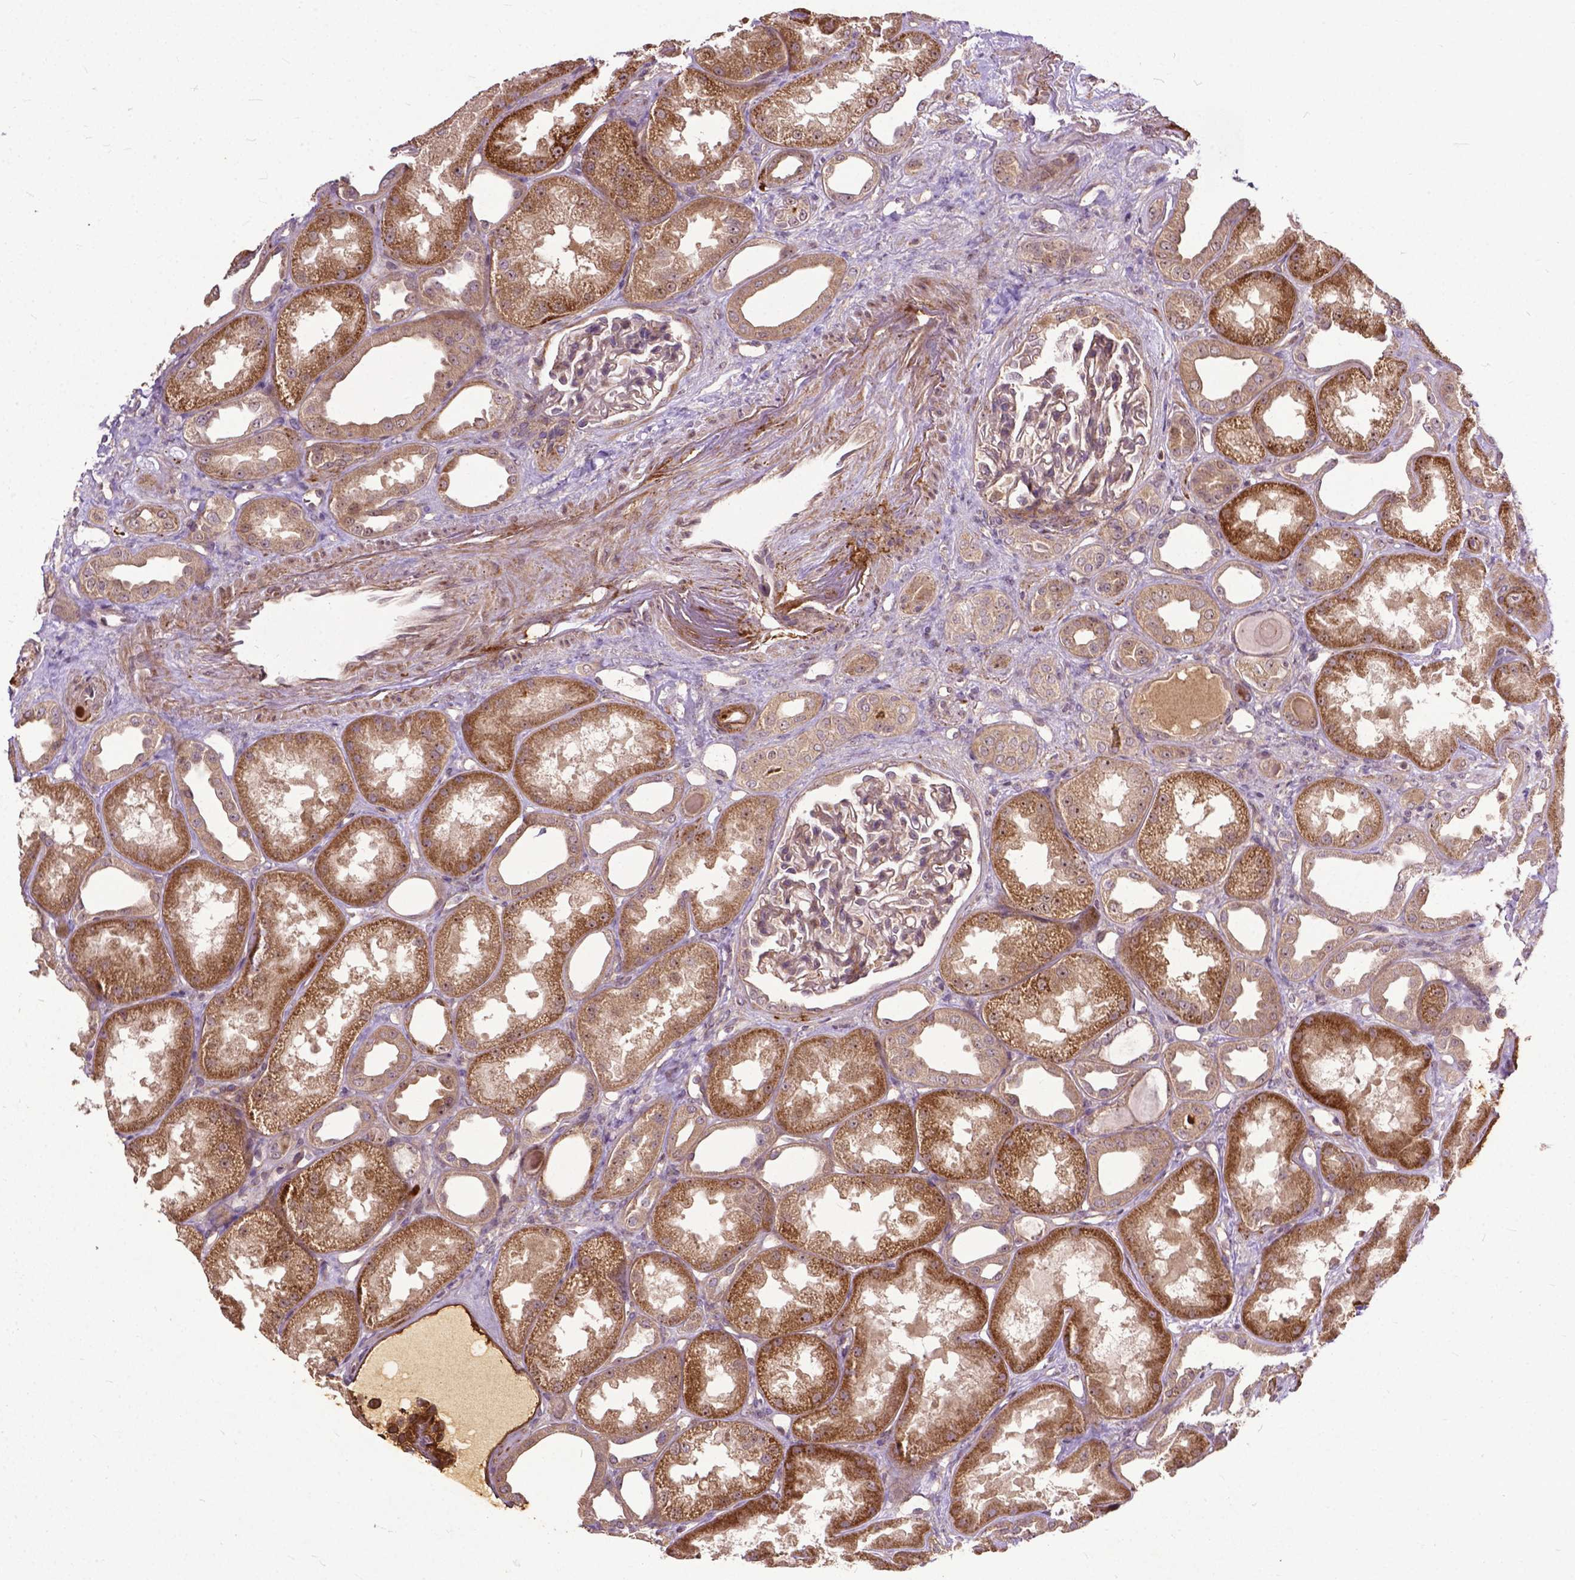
{"staining": {"intensity": "weak", "quantity": "25%-75%", "location": "cytoplasmic/membranous"}, "tissue": "kidney", "cell_type": "Cells in glomeruli", "image_type": "normal", "snomed": [{"axis": "morphology", "description": "Normal tissue, NOS"}, {"axis": "topography", "description": "Kidney"}], "caption": "Unremarkable kidney exhibits weak cytoplasmic/membranous expression in approximately 25%-75% of cells in glomeruli, visualized by immunohistochemistry.", "gene": "PARP3", "patient": {"sex": "male", "age": 61}}